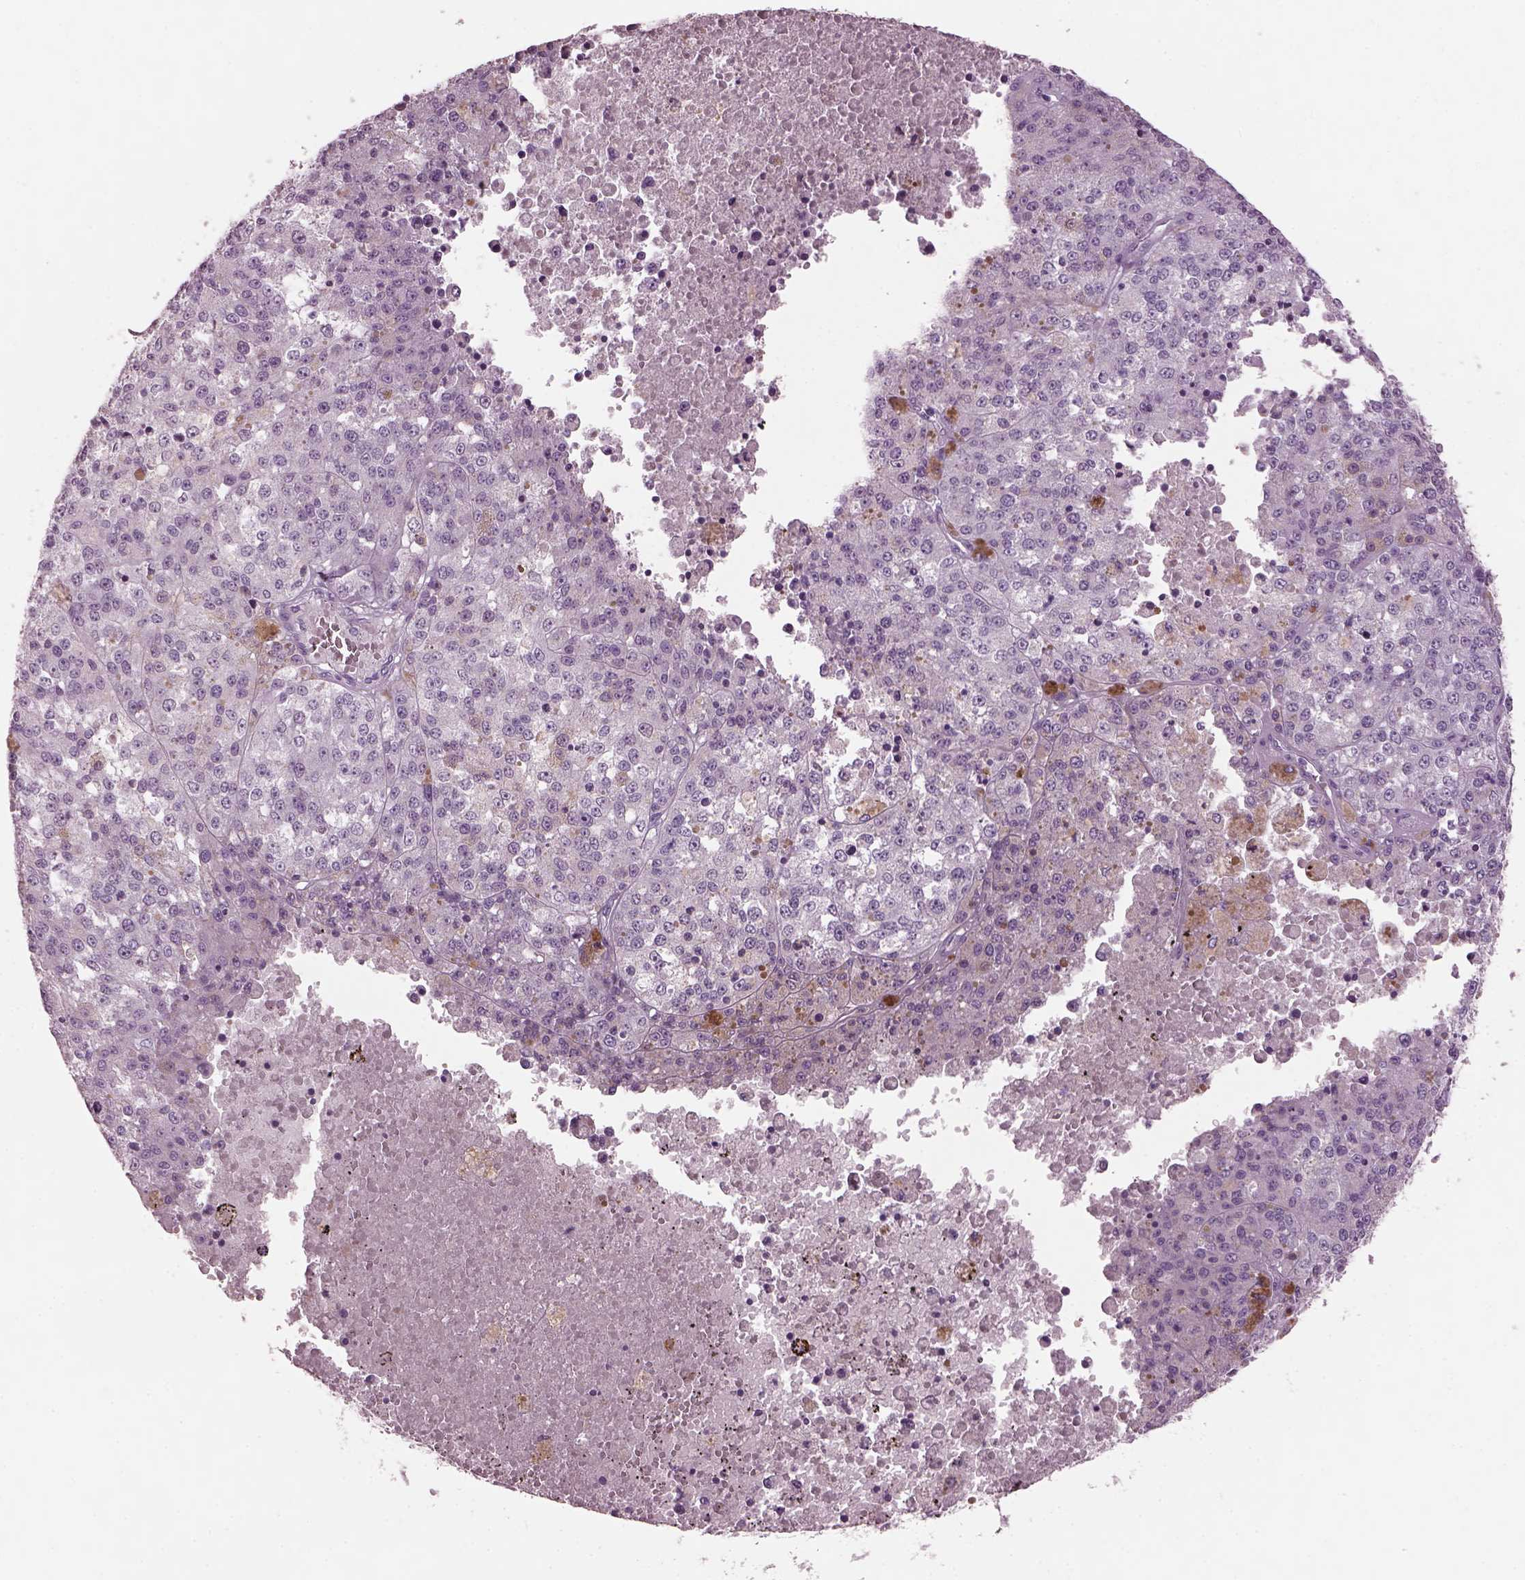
{"staining": {"intensity": "negative", "quantity": "none", "location": "none"}, "tissue": "melanoma", "cell_type": "Tumor cells", "image_type": "cancer", "snomed": [{"axis": "morphology", "description": "Malignant melanoma, Metastatic site"}, {"axis": "topography", "description": "Lymph node"}], "caption": "The IHC photomicrograph has no significant positivity in tumor cells of melanoma tissue. (DAB (3,3'-diaminobenzidine) immunohistochemistry visualized using brightfield microscopy, high magnification).", "gene": "PRR9", "patient": {"sex": "female", "age": 64}}